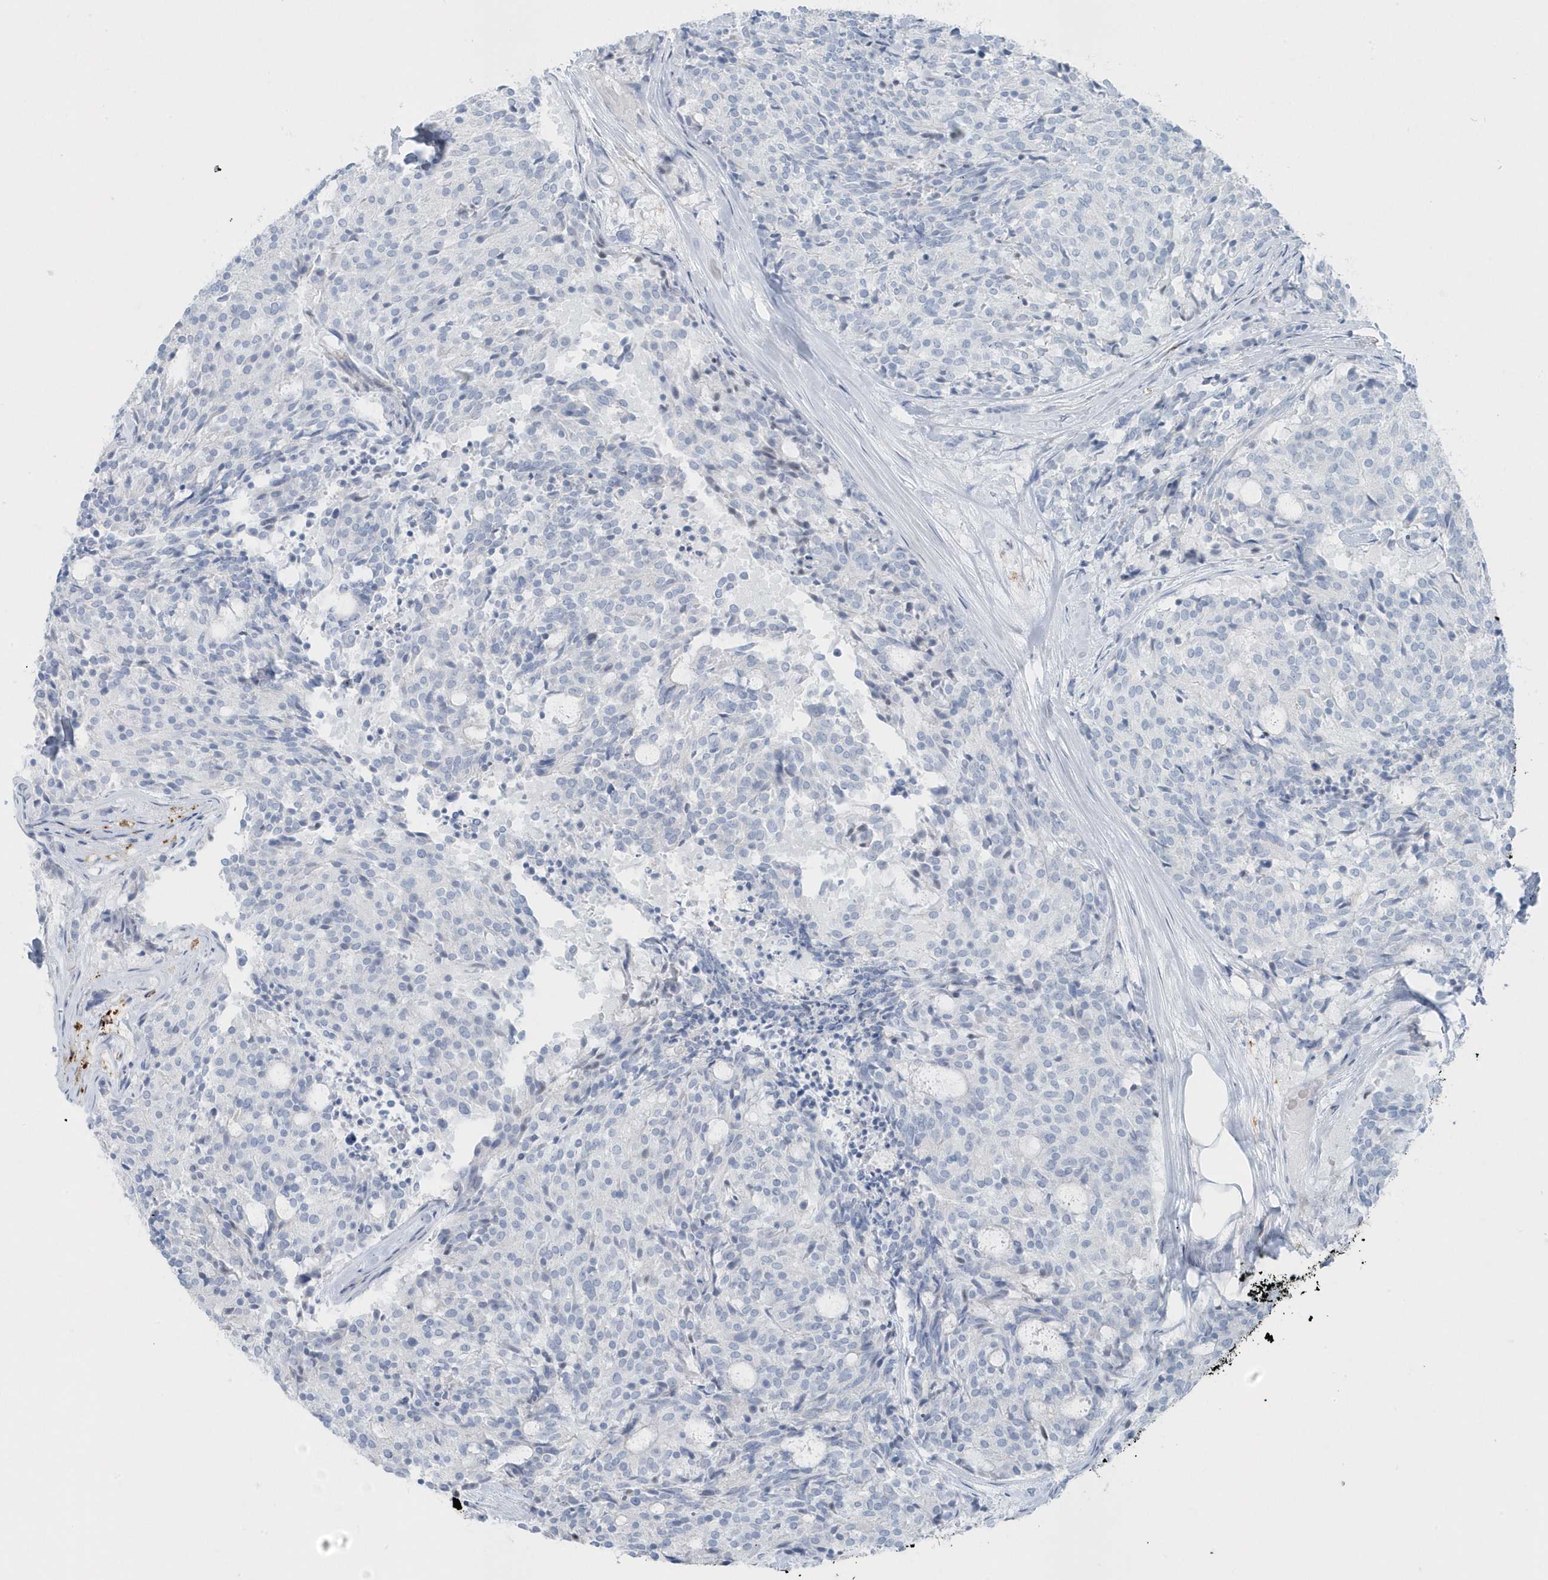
{"staining": {"intensity": "negative", "quantity": "none", "location": "none"}, "tissue": "carcinoid", "cell_type": "Tumor cells", "image_type": "cancer", "snomed": [{"axis": "morphology", "description": "Carcinoid, malignant, NOS"}, {"axis": "topography", "description": "Pancreas"}], "caption": "Tumor cells are negative for protein expression in human carcinoid.", "gene": "FAM98A", "patient": {"sex": "female", "age": 54}}